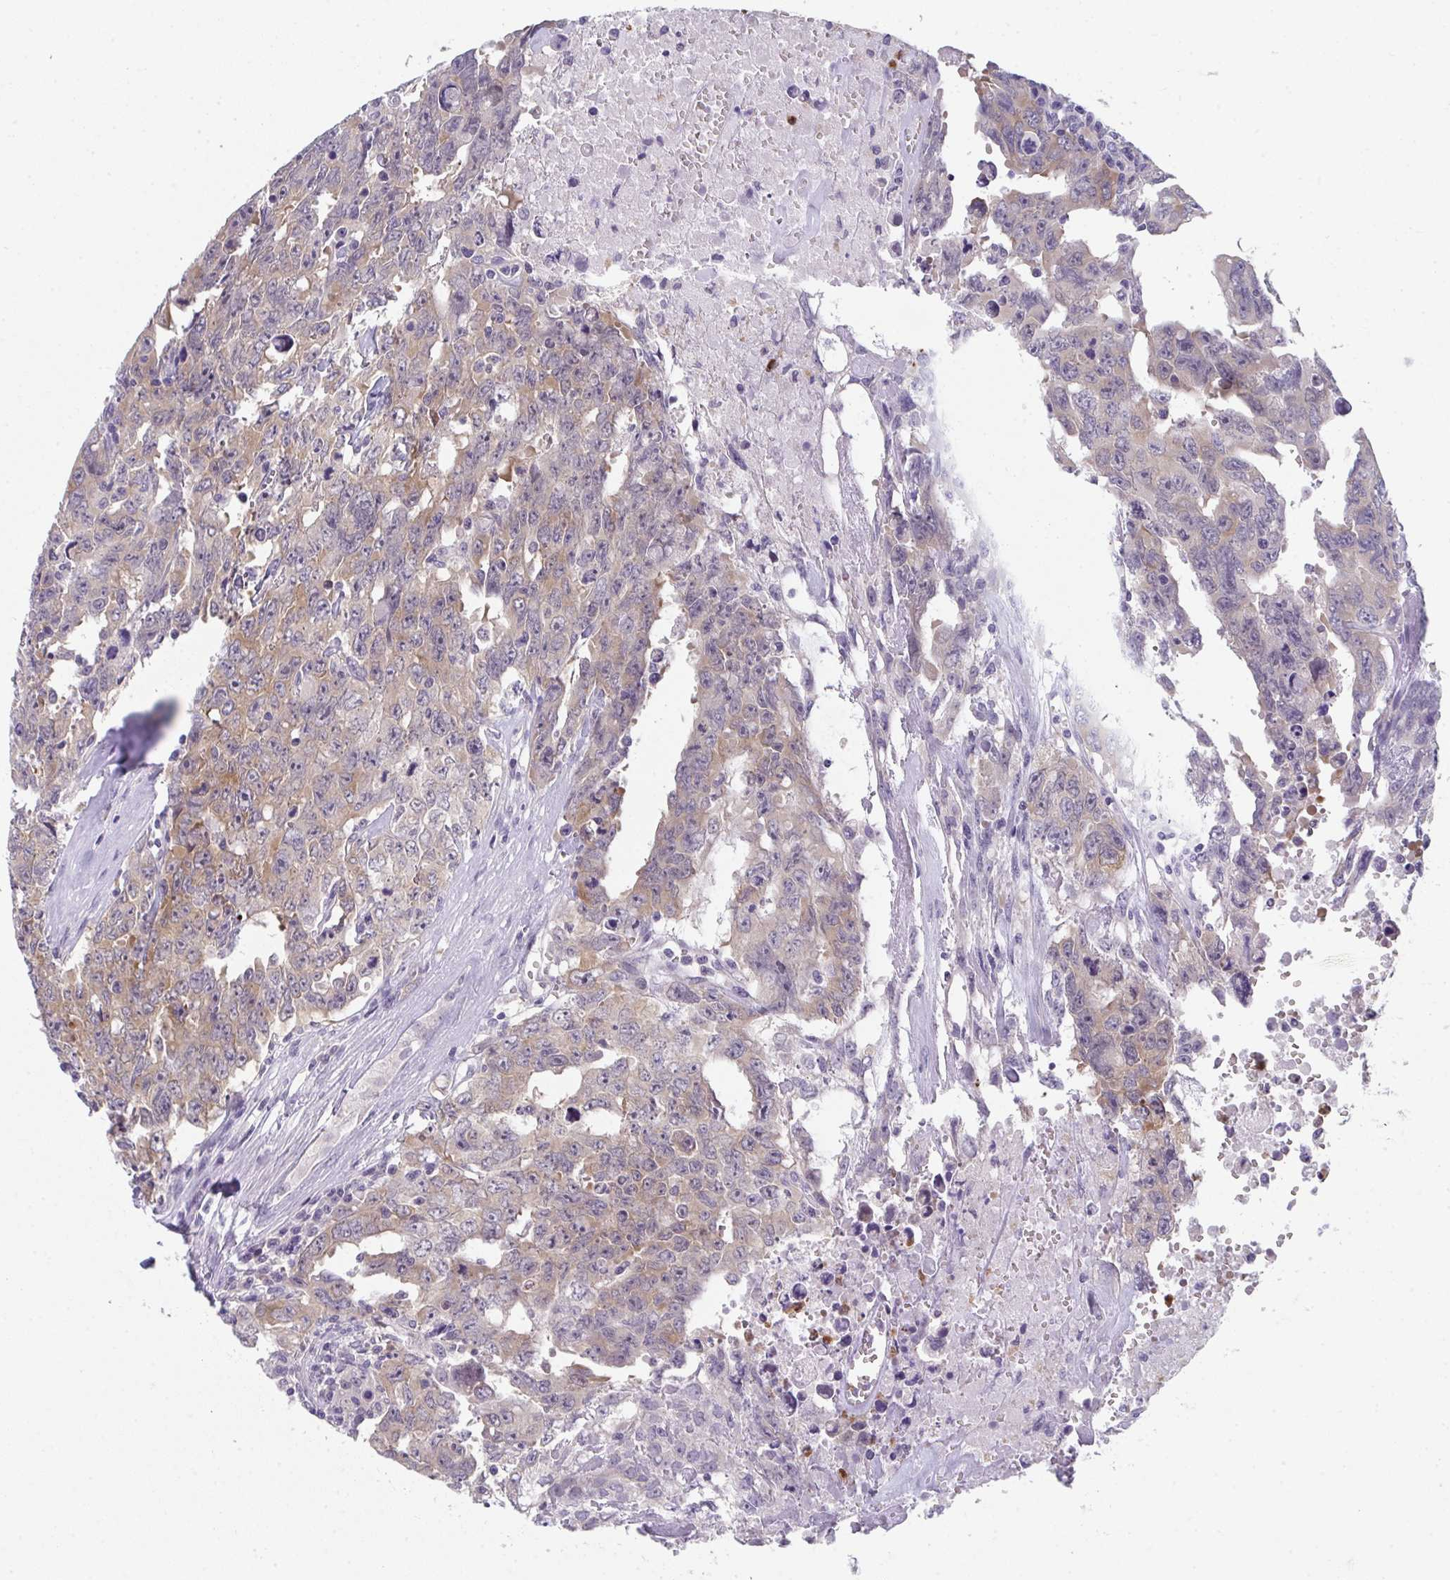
{"staining": {"intensity": "moderate", "quantity": "<25%", "location": "cytoplasmic/membranous"}, "tissue": "testis cancer", "cell_type": "Tumor cells", "image_type": "cancer", "snomed": [{"axis": "morphology", "description": "Carcinoma, Embryonal, NOS"}, {"axis": "topography", "description": "Testis"}], "caption": "This histopathology image displays IHC staining of testis cancer, with low moderate cytoplasmic/membranous positivity in about <25% of tumor cells.", "gene": "RIOK1", "patient": {"sex": "male", "age": 24}}